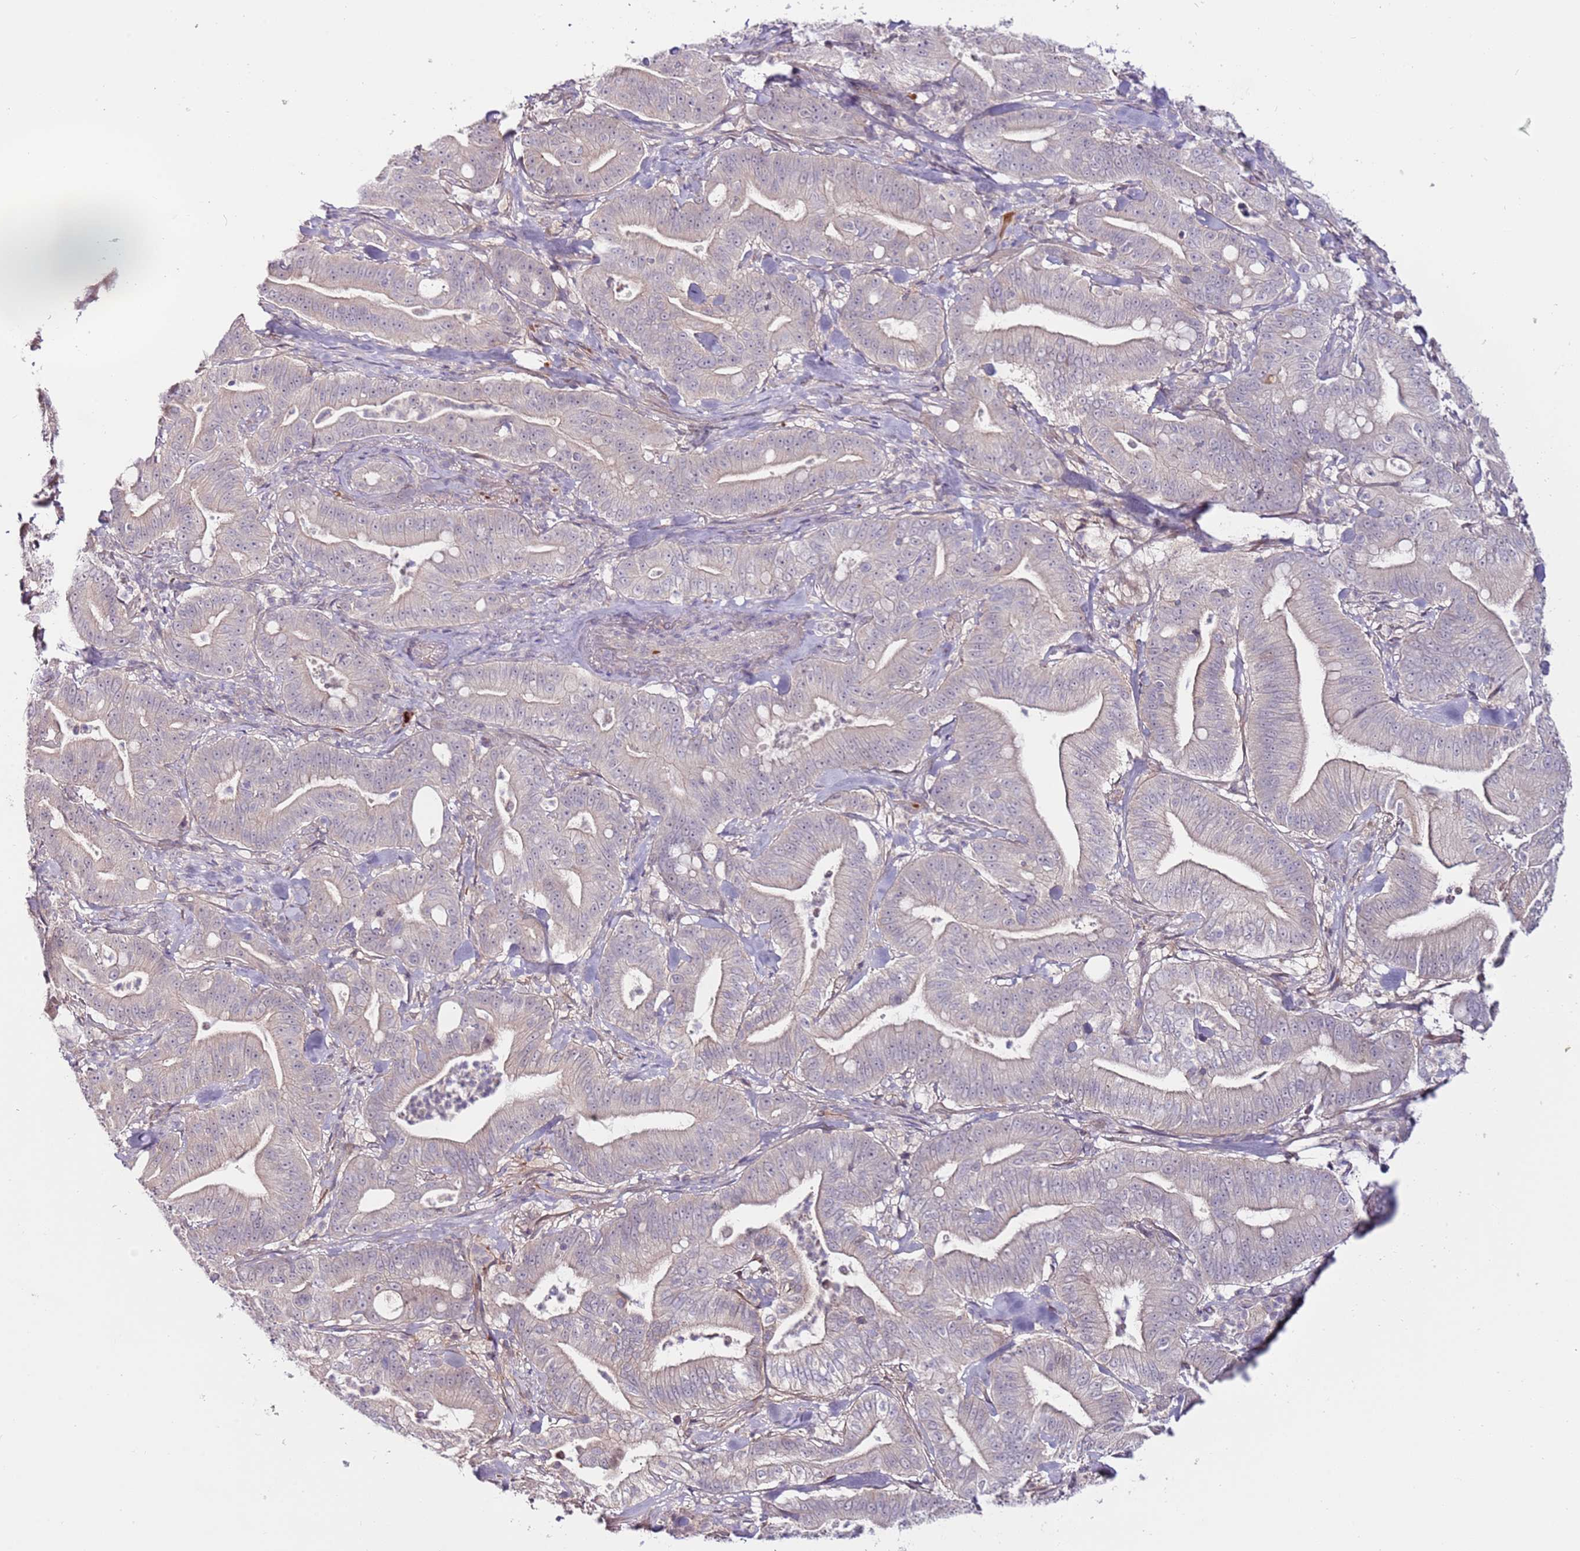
{"staining": {"intensity": "negative", "quantity": "none", "location": "none"}, "tissue": "pancreatic cancer", "cell_type": "Tumor cells", "image_type": "cancer", "snomed": [{"axis": "morphology", "description": "Adenocarcinoma, NOS"}, {"axis": "topography", "description": "Pancreas"}], "caption": "DAB (3,3'-diaminobenzidine) immunohistochemical staining of adenocarcinoma (pancreatic) exhibits no significant staining in tumor cells.", "gene": "MTG2", "patient": {"sex": "male", "age": 71}}